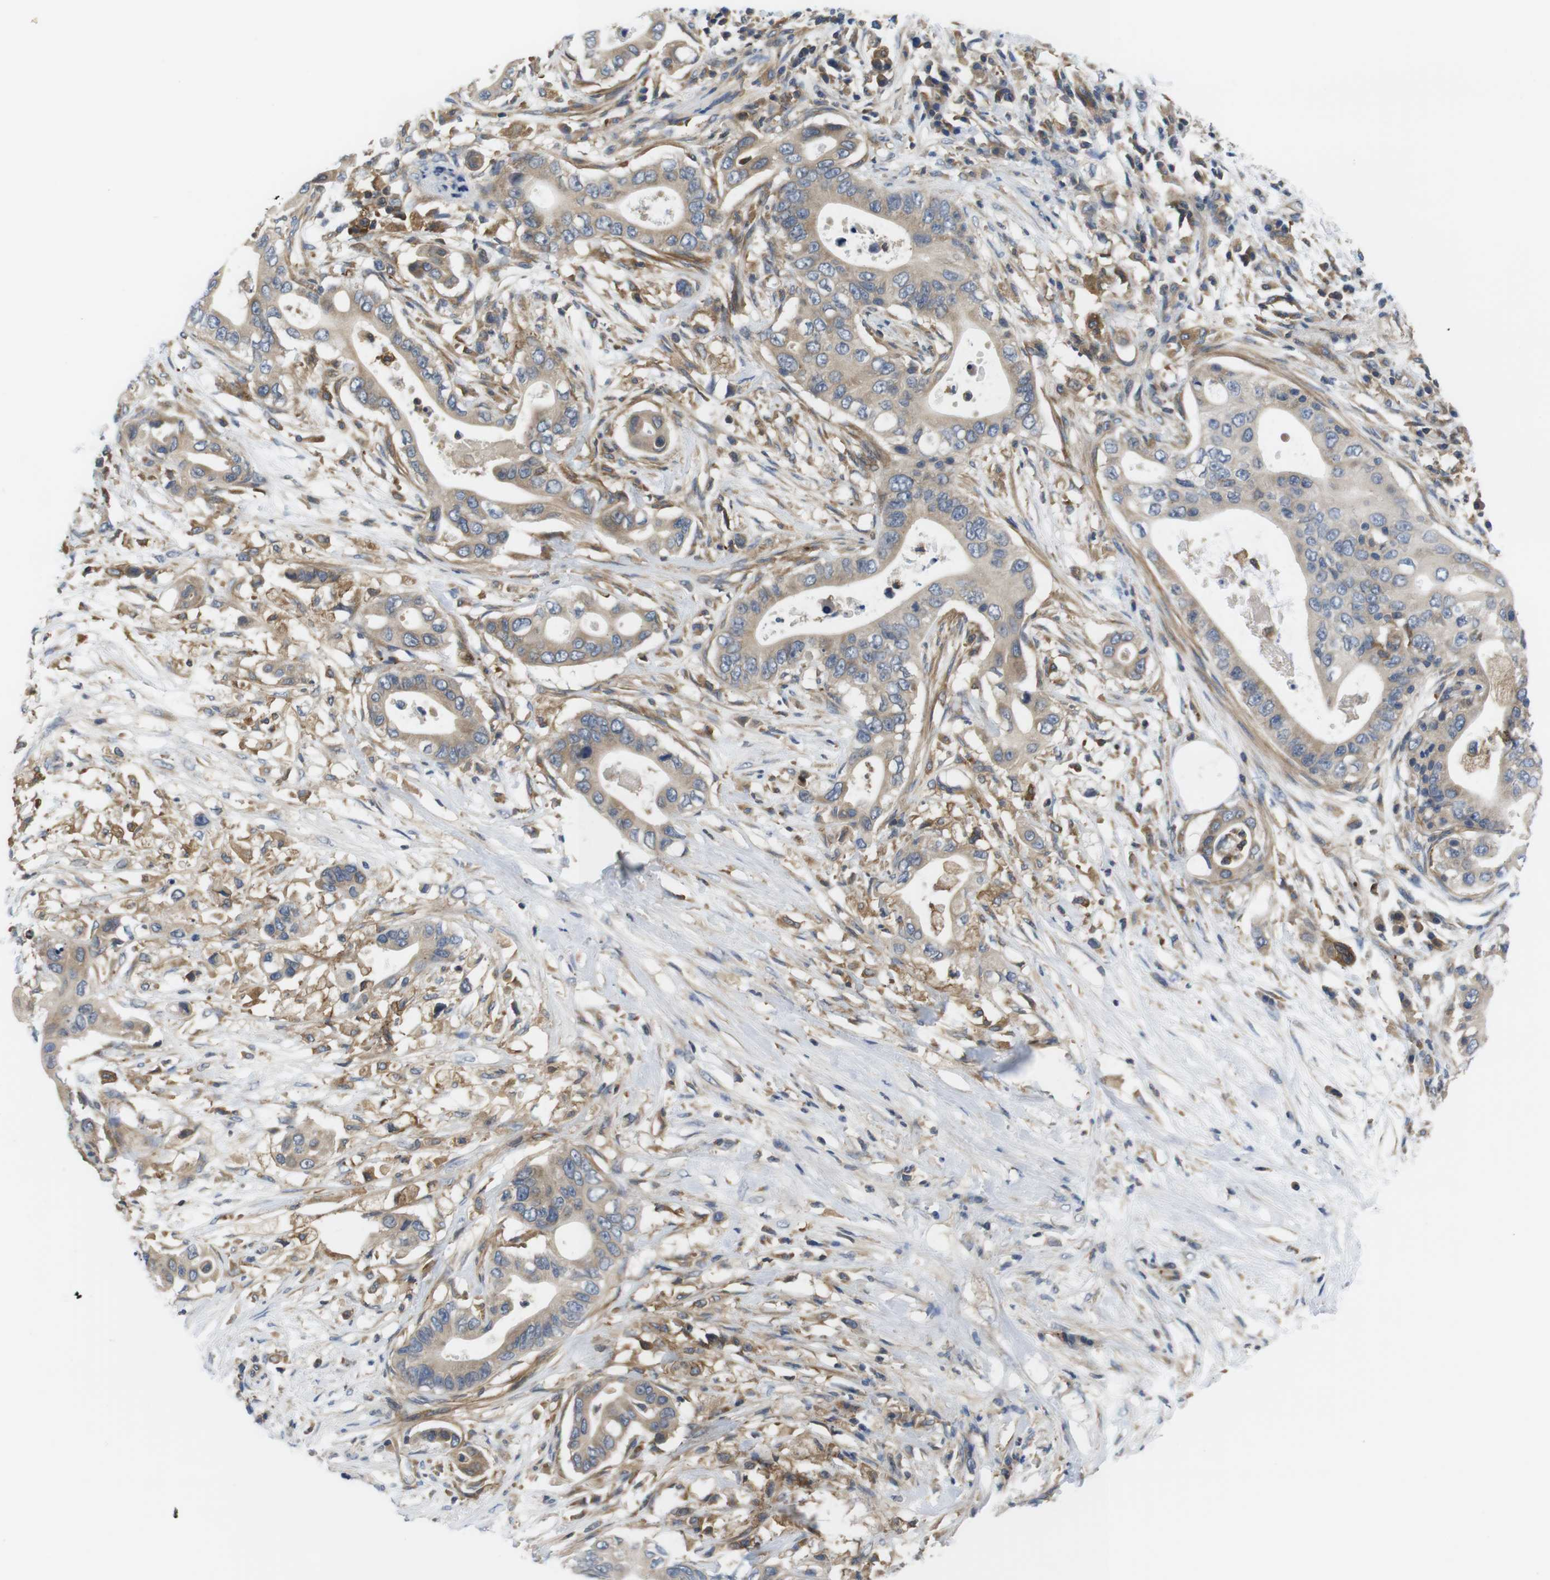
{"staining": {"intensity": "weak", "quantity": ">75%", "location": "cytoplasmic/membranous"}, "tissue": "pancreatic cancer", "cell_type": "Tumor cells", "image_type": "cancer", "snomed": [{"axis": "morphology", "description": "Adenocarcinoma, NOS"}, {"axis": "topography", "description": "Pancreas"}], "caption": "High-power microscopy captured an IHC image of pancreatic cancer, revealing weak cytoplasmic/membranous positivity in about >75% of tumor cells.", "gene": "HERPUD2", "patient": {"sex": "male", "age": 77}}